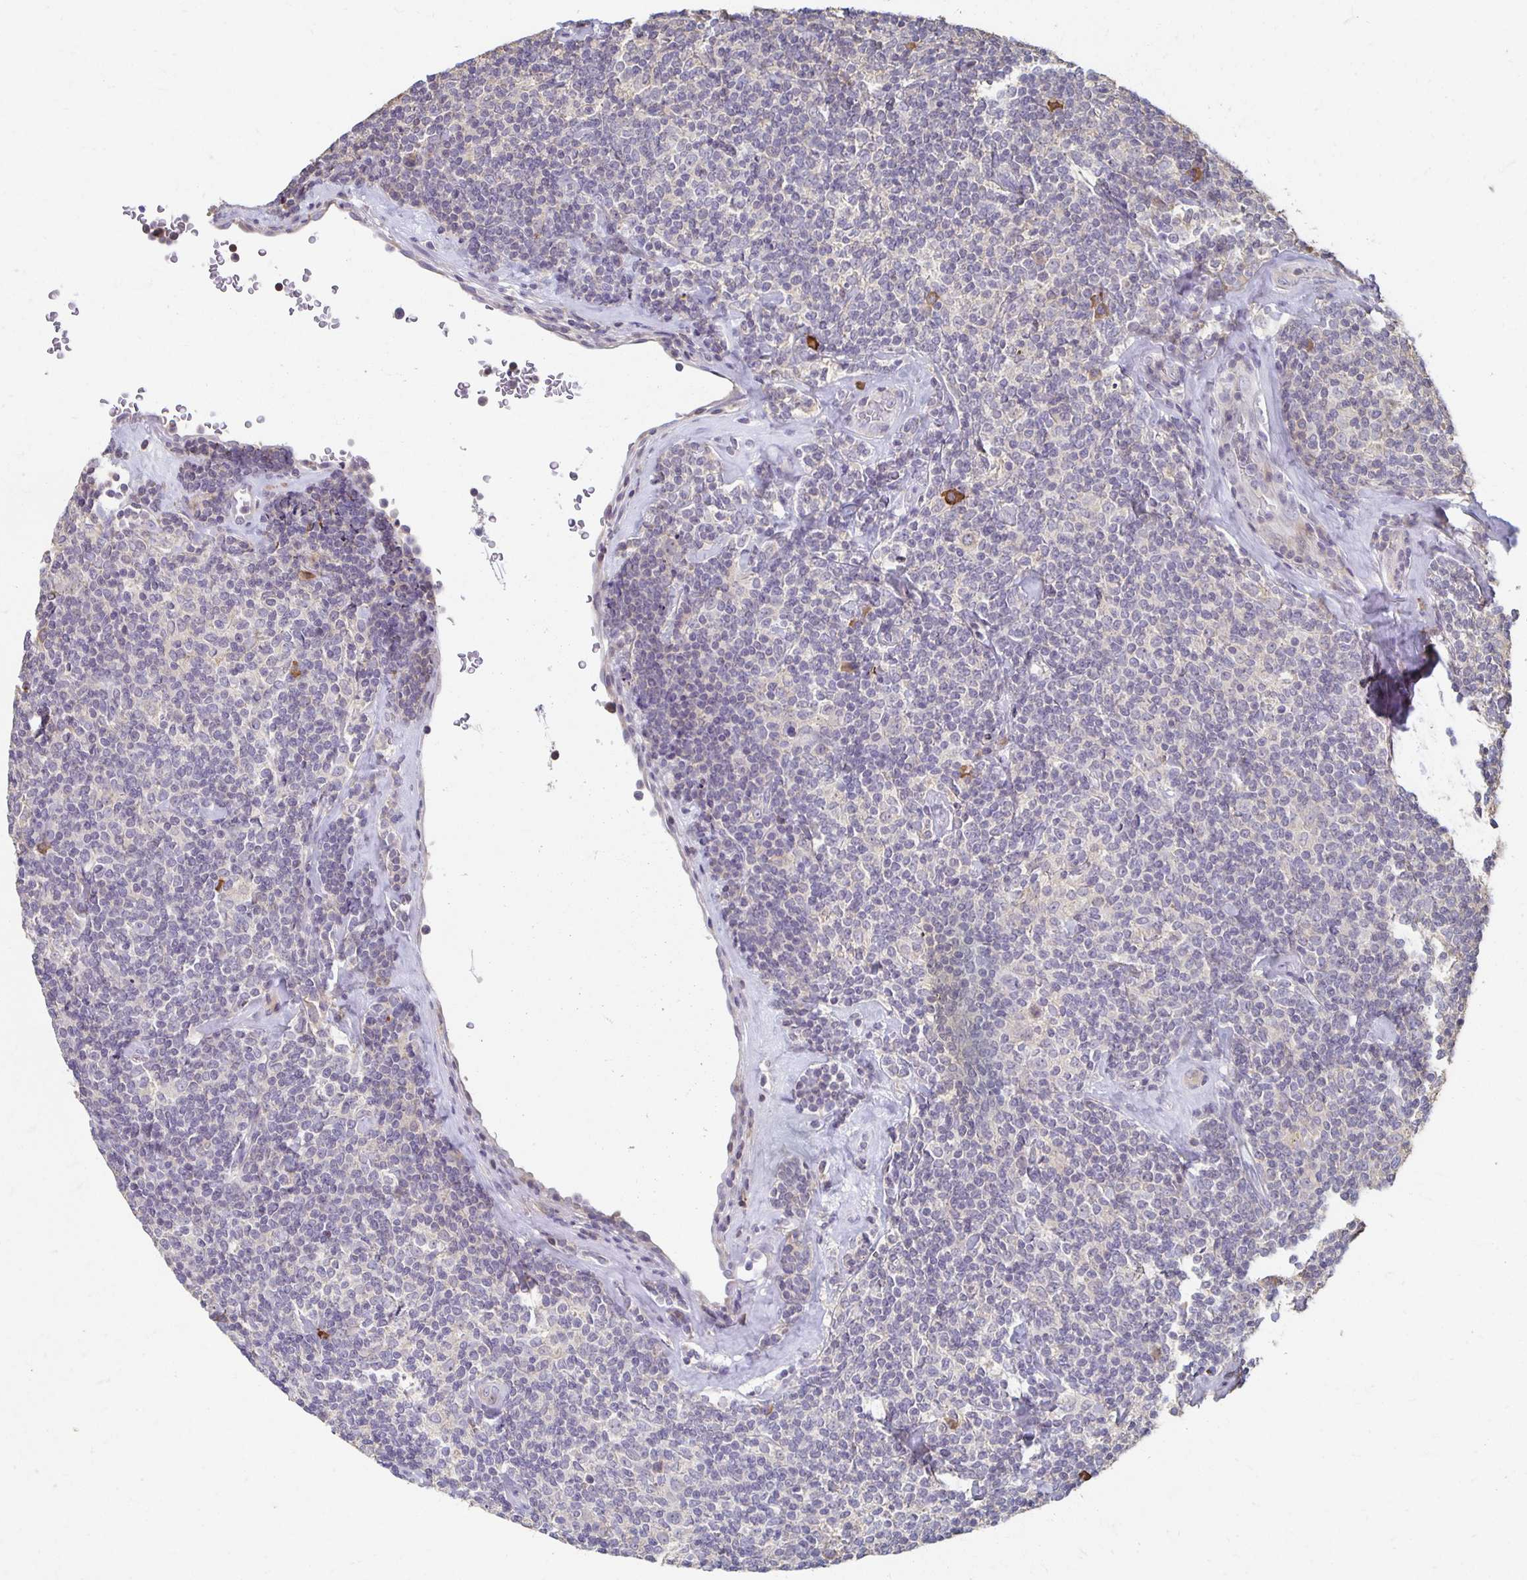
{"staining": {"intensity": "negative", "quantity": "none", "location": "none"}, "tissue": "lymphoma", "cell_type": "Tumor cells", "image_type": "cancer", "snomed": [{"axis": "morphology", "description": "Malignant lymphoma, non-Hodgkin's type, Low grade"}, {"axis": "topography", "description": "Lymph node"}], "caption": "Micrograph shows no significant protein expression in tumor cells of lymphoma.", "gene": "ZNF692", "patient": {"sex": "female", "age": 56}}